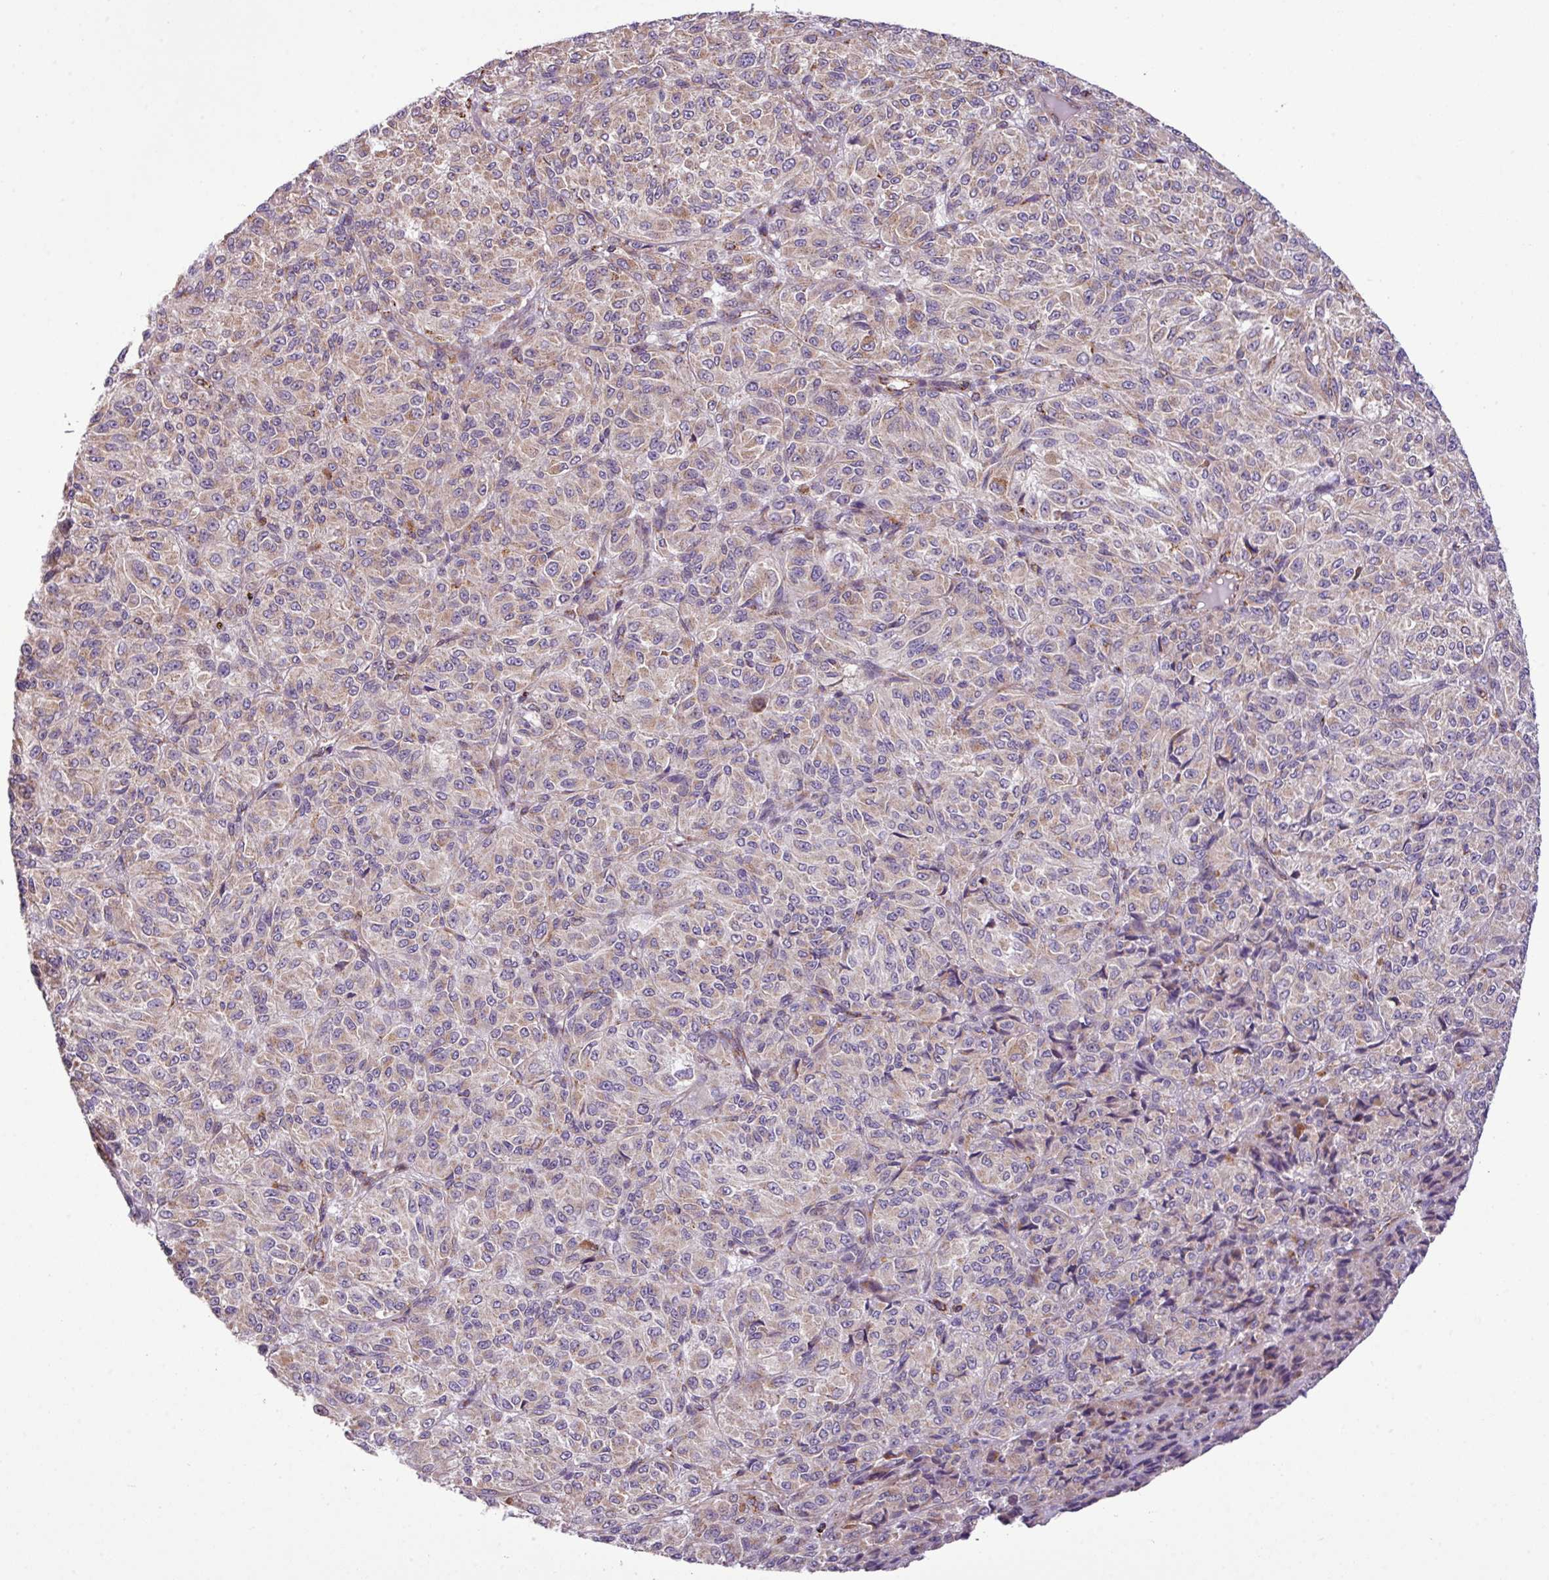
{"staining": {"intensity": "weak", "quantity": ">75%", "location": "cytoplasmic/membranous"}, "tissue": "melanoma", "cell_type": "Tumor cells", "image_type": "cancer", "snomed": [{"axis": "morphology", "description": "Malignant melanoma, Metastatic site"}, {"axis": "topography", "description": "Brain"}], "caption": "Melanoma stained with a brown dye demonstrates weak cytoplasmic/membranous positive staining in about >75% of tumor cells.", "gene": "ZNF569", "patient": {"sex": "female", "age": 56}}